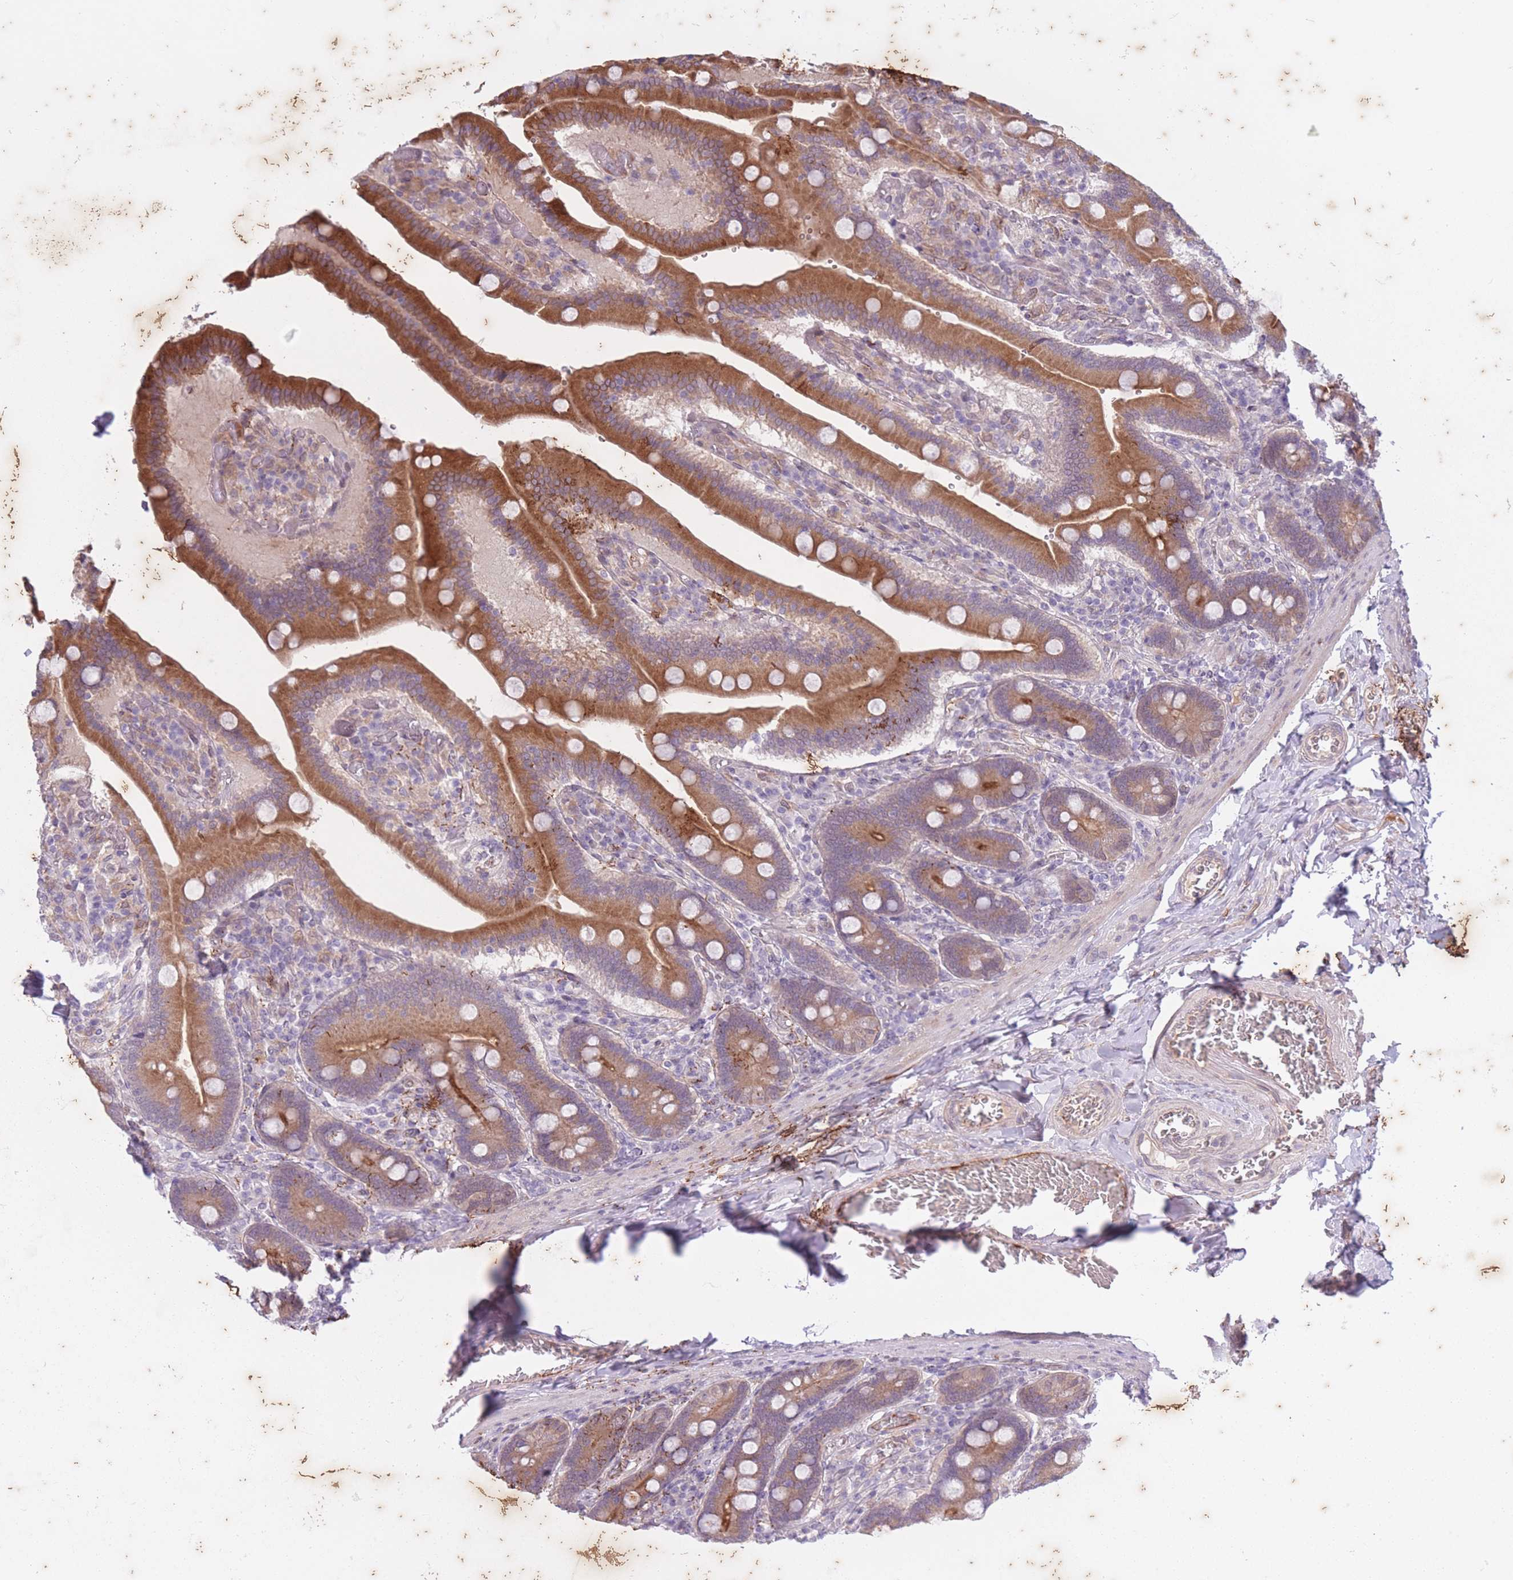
{"staining": {"intensity": "moderate", "quantity": ">75%", "location": "cytoplasmic/membranous"}, "tissue": "duodenum", "cell_type": "Glandular cells", "image_type": "normal", "snomed": [{"axis": "morphology", "description": "Normal tissue, NOS"}, {"axis": "topography", "description": "Duodenum"}], "caption": "IHC of unremarkable human duodenum shows medium levels of moderate cytoplasmic/membranous expression in approximately >75% of glandular cells.", "gene": "ARPIN", "patient": {"sex": "female", "age": 62}}